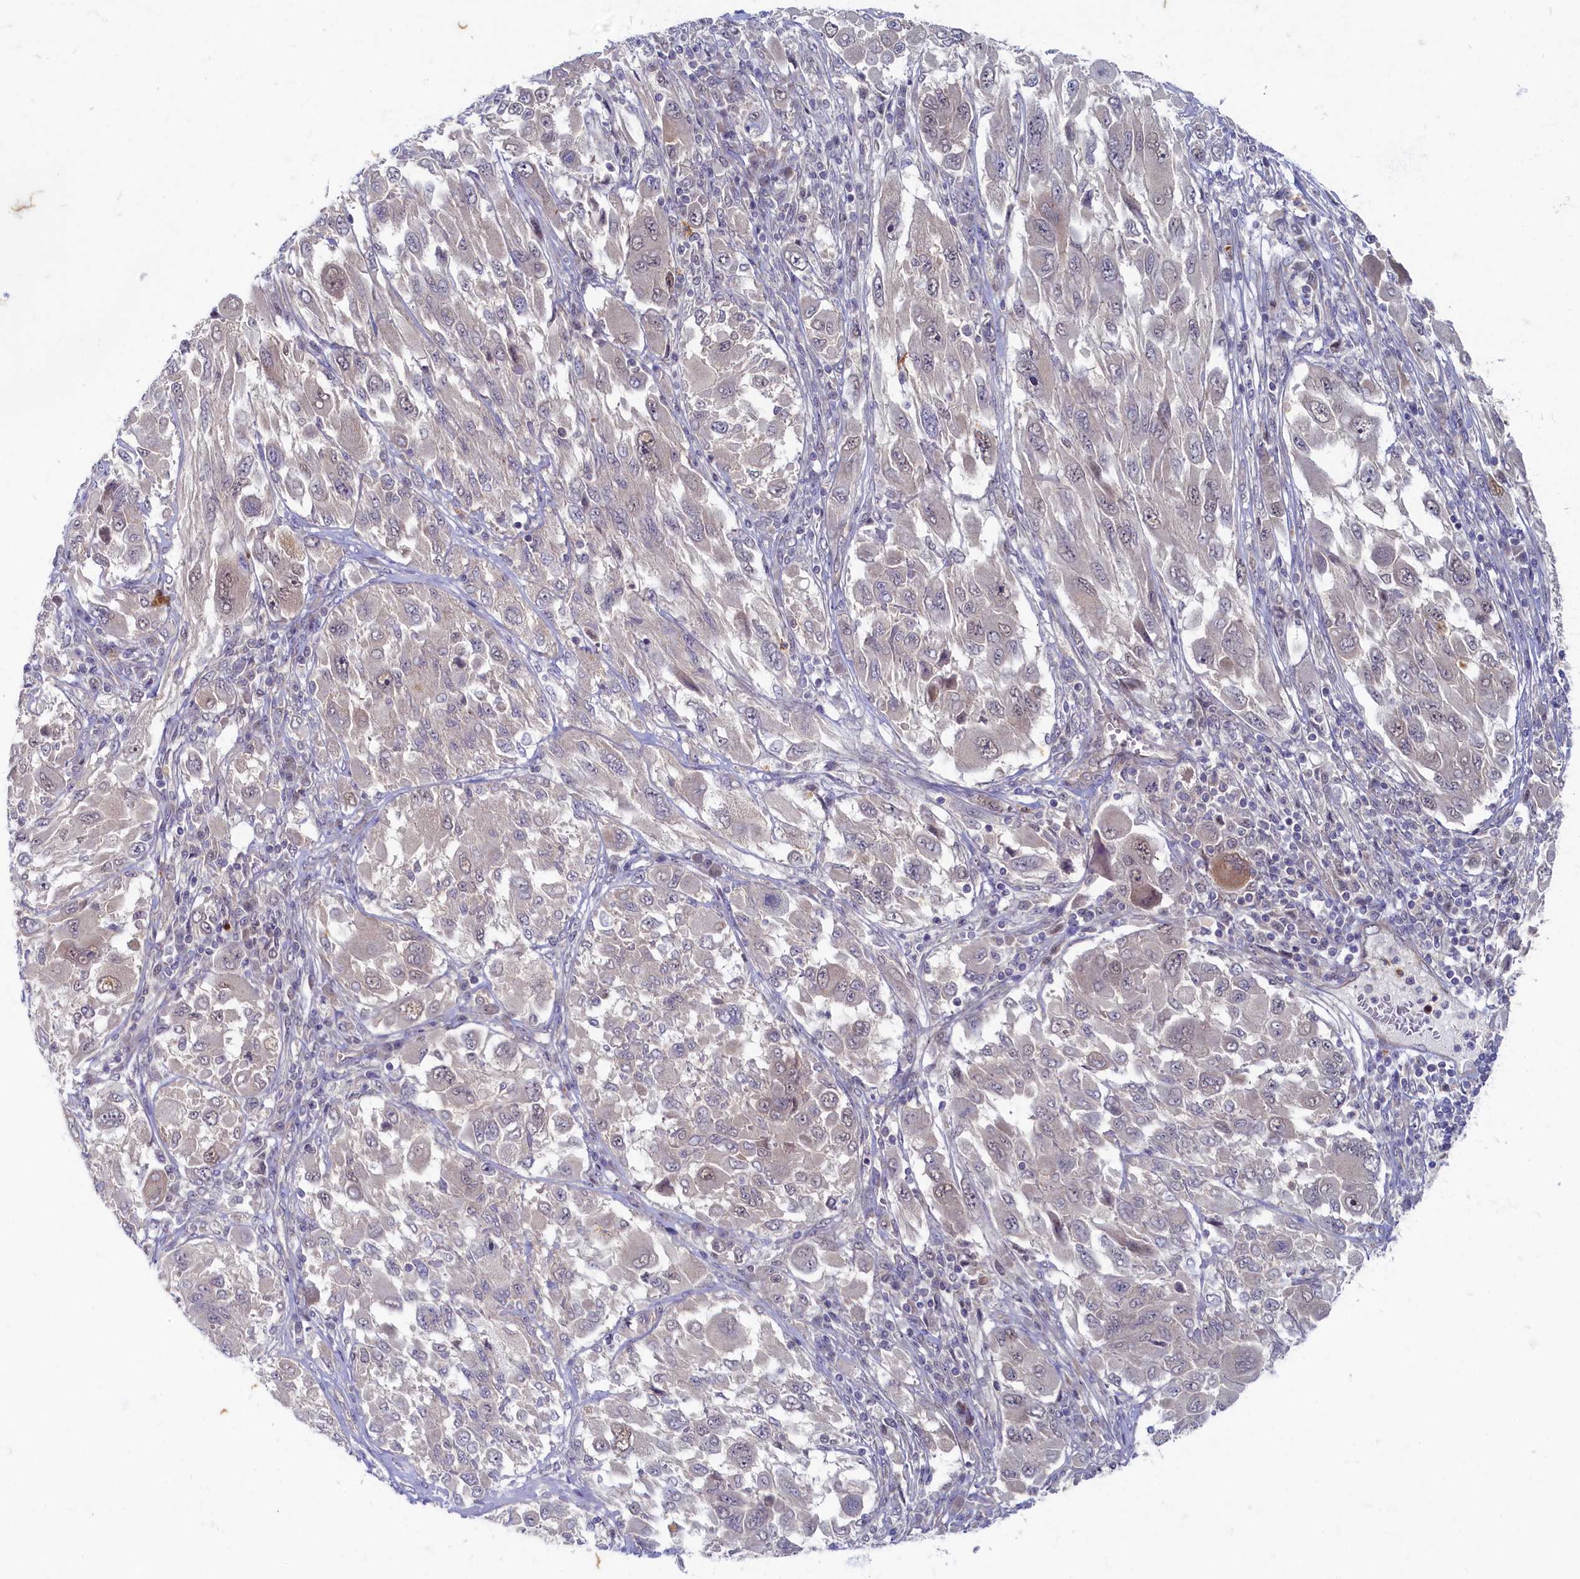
{"staining": {"intensity": "negative", "quantity": "none", "location": "none"}, "tissue": "melanoma", "cell_type": "Tumor cells", "image_type": "cancer", "snomed": [{"axis": "morphology", "description": "Malignant melanoma, NOS"}, {"axis": "topography", "description": "Skin"}], "caption": "High magnification brightfield microscopy of melanoma stained with DAB (brown) and counterstained with hematoxylin (blue): tumor cells show no significant staining. Brightfield microscopy of immunohistochemistry (IHC) stained with DAB (brown) and hematoxylin (blue), captured at high magnification.", "gene": "WDR59", "patient": {"sex": "female", "age": 91}}